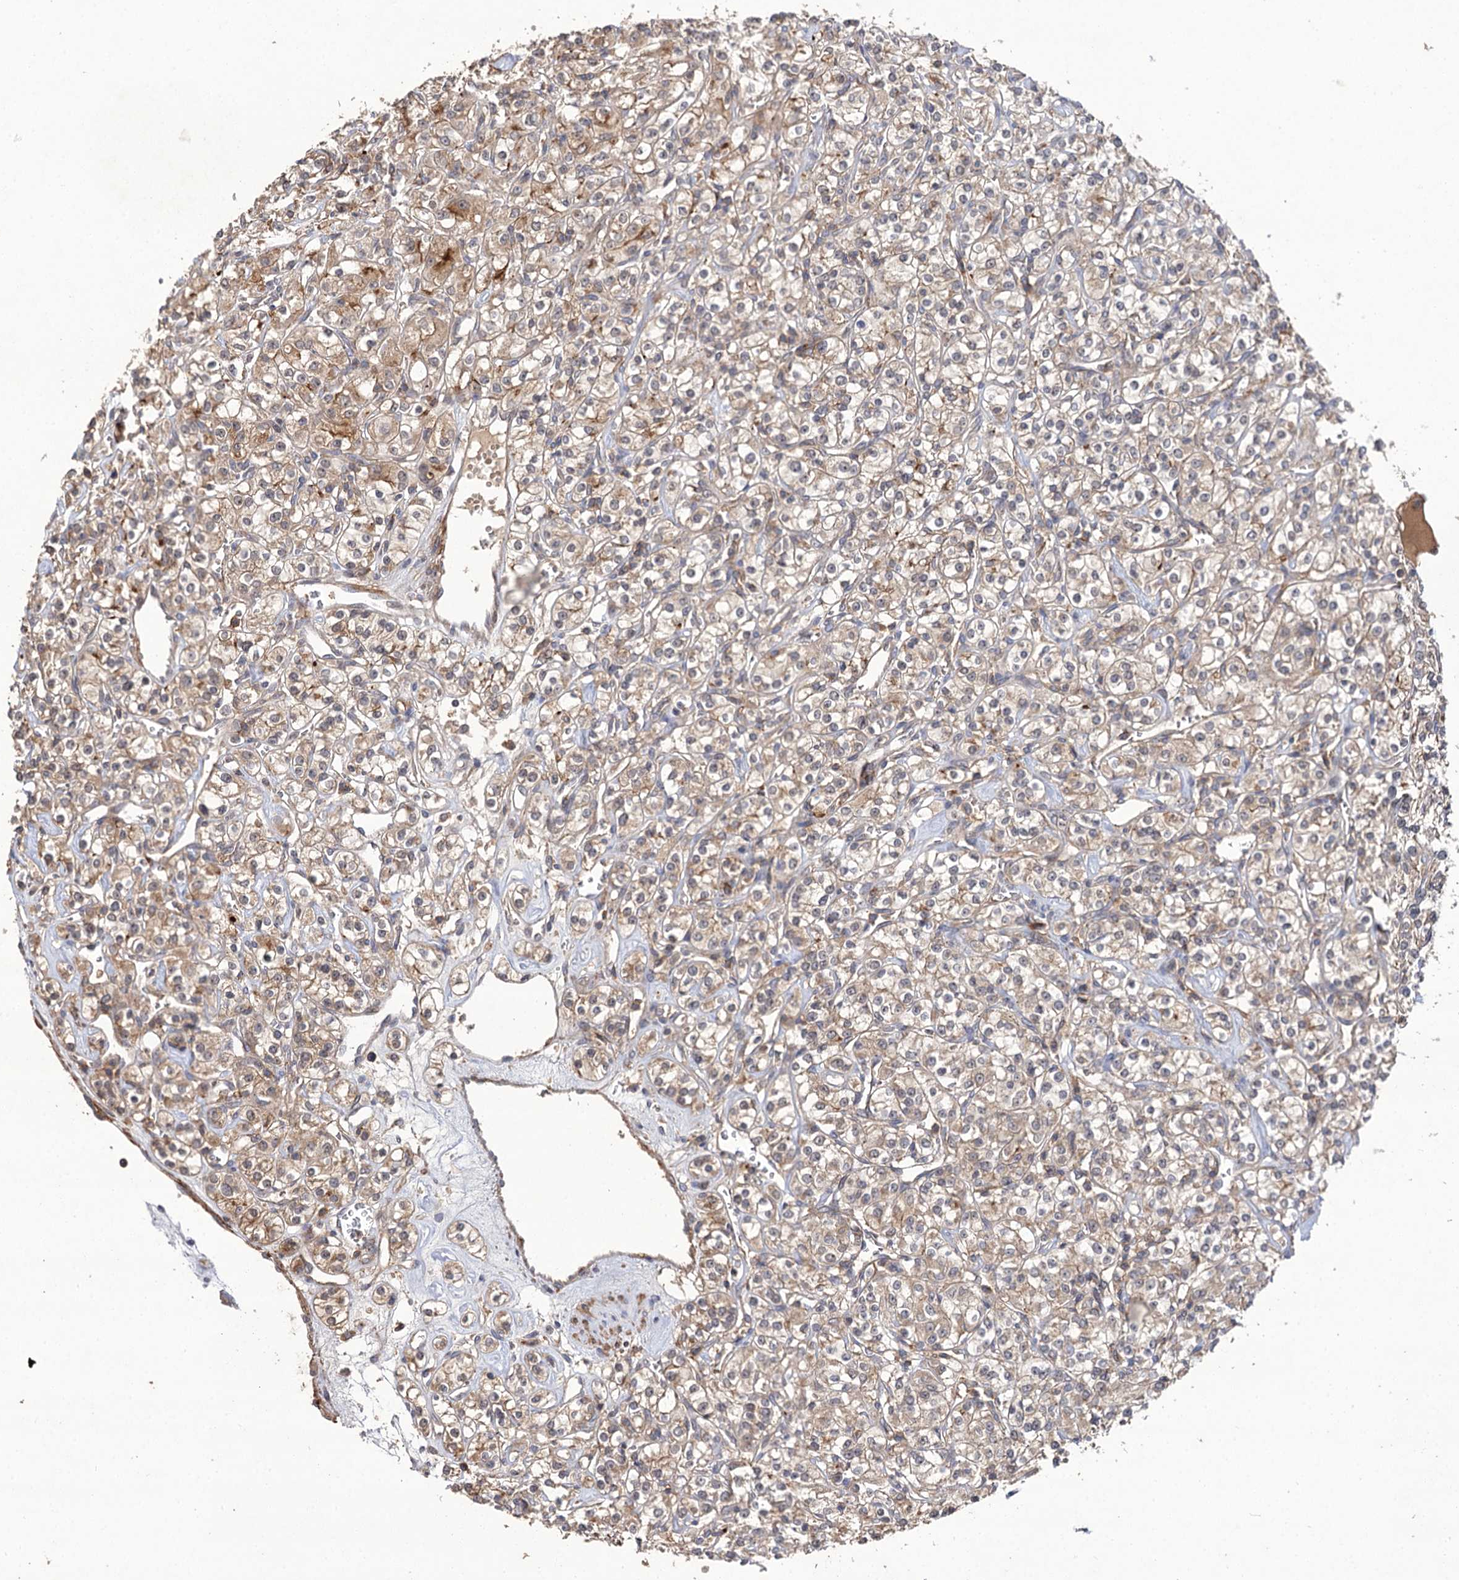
{"staining": {"intensity": "weak", "quantity": ">75%", "location": "cytoplasmic/membranous"}, "tissue": "renal cancer", "cell_type": "Tumor cells", "image_type": "cancer", "snomed": [{"axis": "morphology", "description": "Adenocarcinoma, NOS"}, {"axis": "topography", "description": "Kidney"}], "caption": "A histopathology image of renal cancer (adenocarcinoma) stained for a protein reveals weak cytoplasmic/membranous brown staining in tumor cells.", "gene": "FBXW8", "patient": {"sex": "male", "age": 77}}